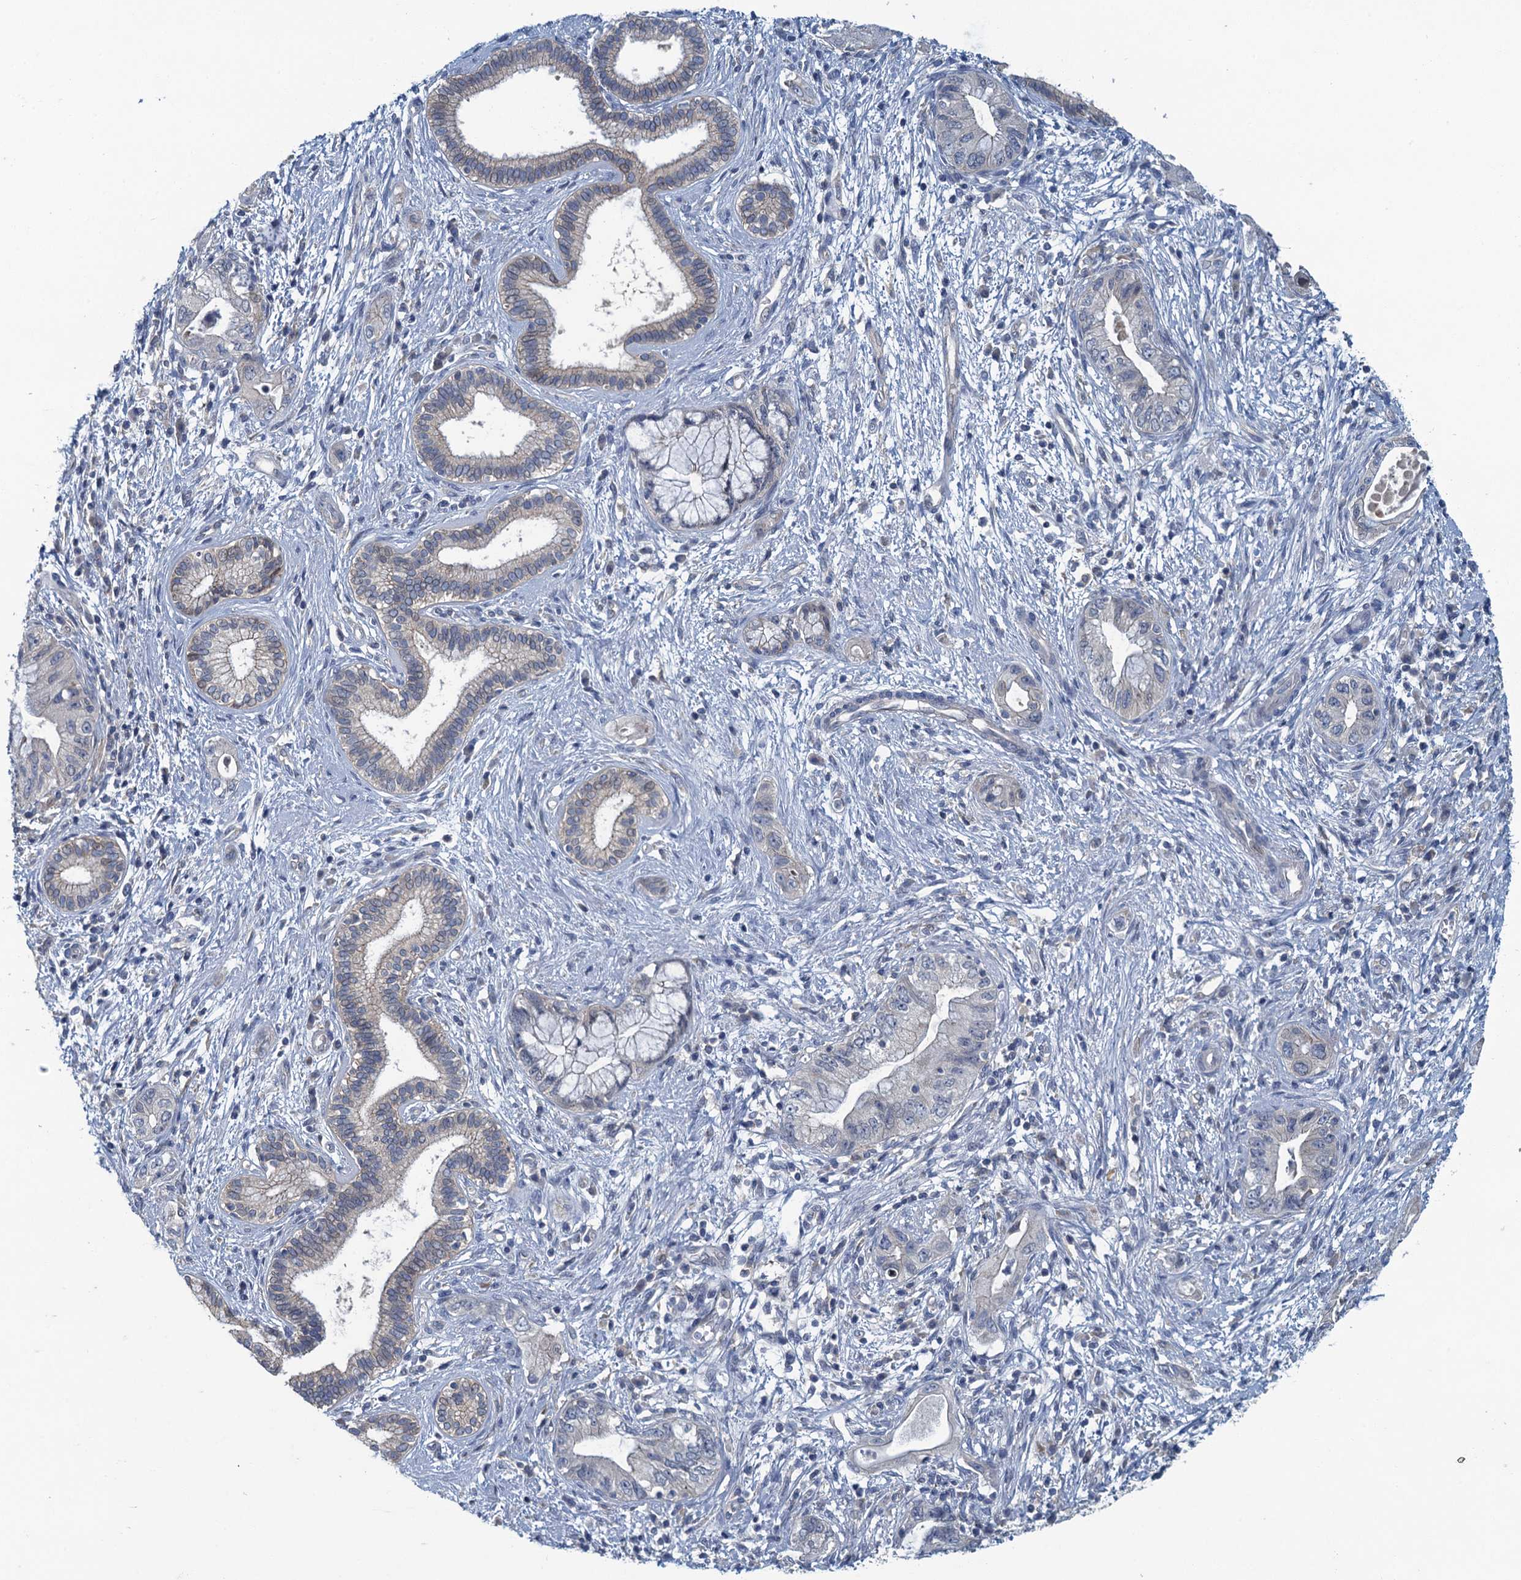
{"staining": {"intensity": "negative", "quantity": "none", "location": "none"}, "tissue": "pancreatic cancer", "cell_type": "Tumor cells", "image_type": "cancer", "snomed": [{"axis": "morphology", "description": "Adenocarcinoma, NOS"}, {"axis": "topography", "description": "Pancreas"}], "caption": "Human adenocarcinoma (pancreatic) stained for a protein using IHC demonstrates no staining in tumor cells.", "gene": "NCKAP1L", "patient": {"sex": "female", "age": 73}}